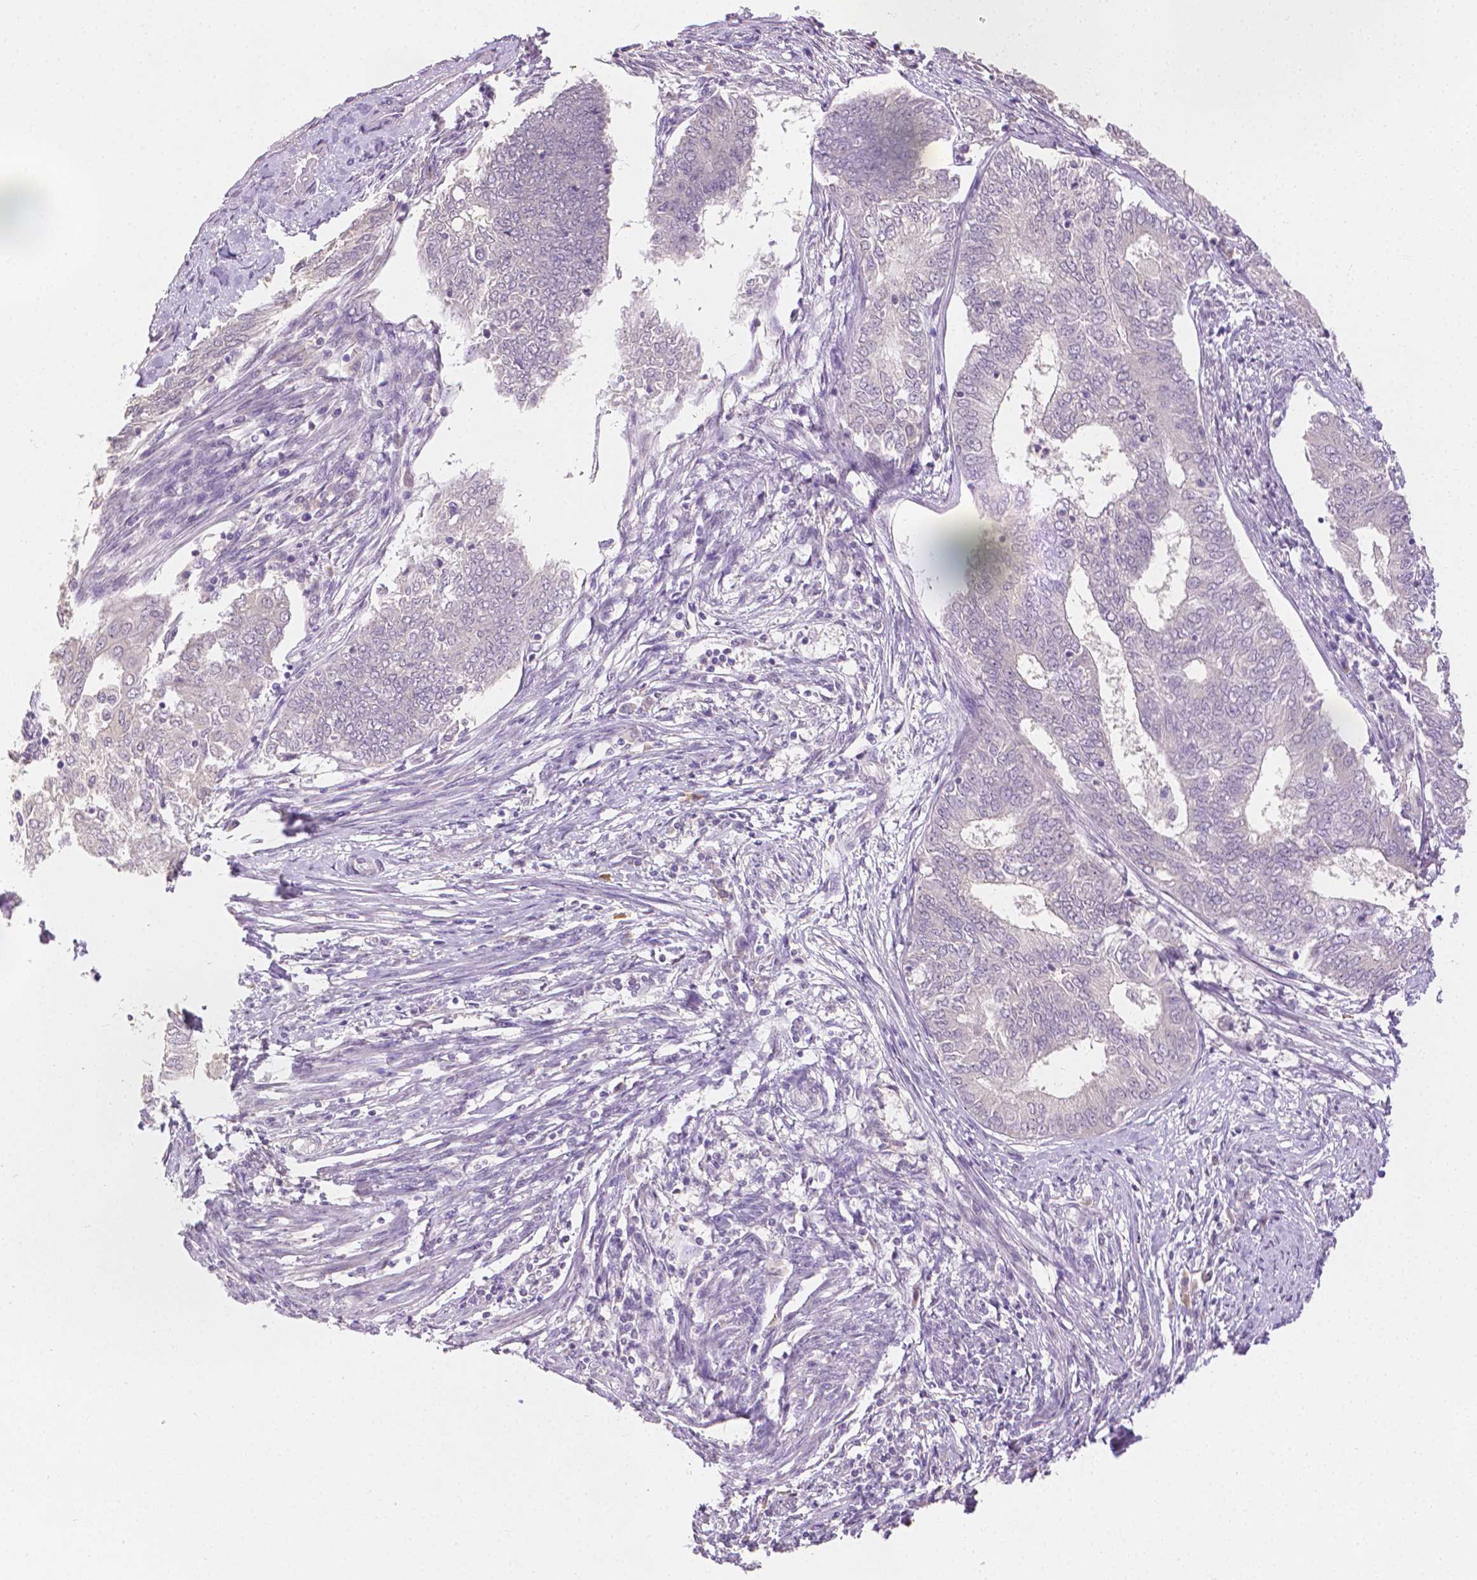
{"staining": {"intensity": "negative", "quantity": "none", "location": "none"}, "tissue": "endometrial cancer", "cell_type": "Tumor cells", "image_type": "cancer", "snomed": [{"axis": "morphology", "description": "Adenocarcinoma, NOS"}, {"axis": "topography", "description": "Endometrium"}], "caption": "Immunohistochemical staining of human endometrial cancer (adenocarcinoma) demonstrates no significant staining in tumor cells.", "gene": "TGM1", "patient": {"sex": "female", "age": 62}}